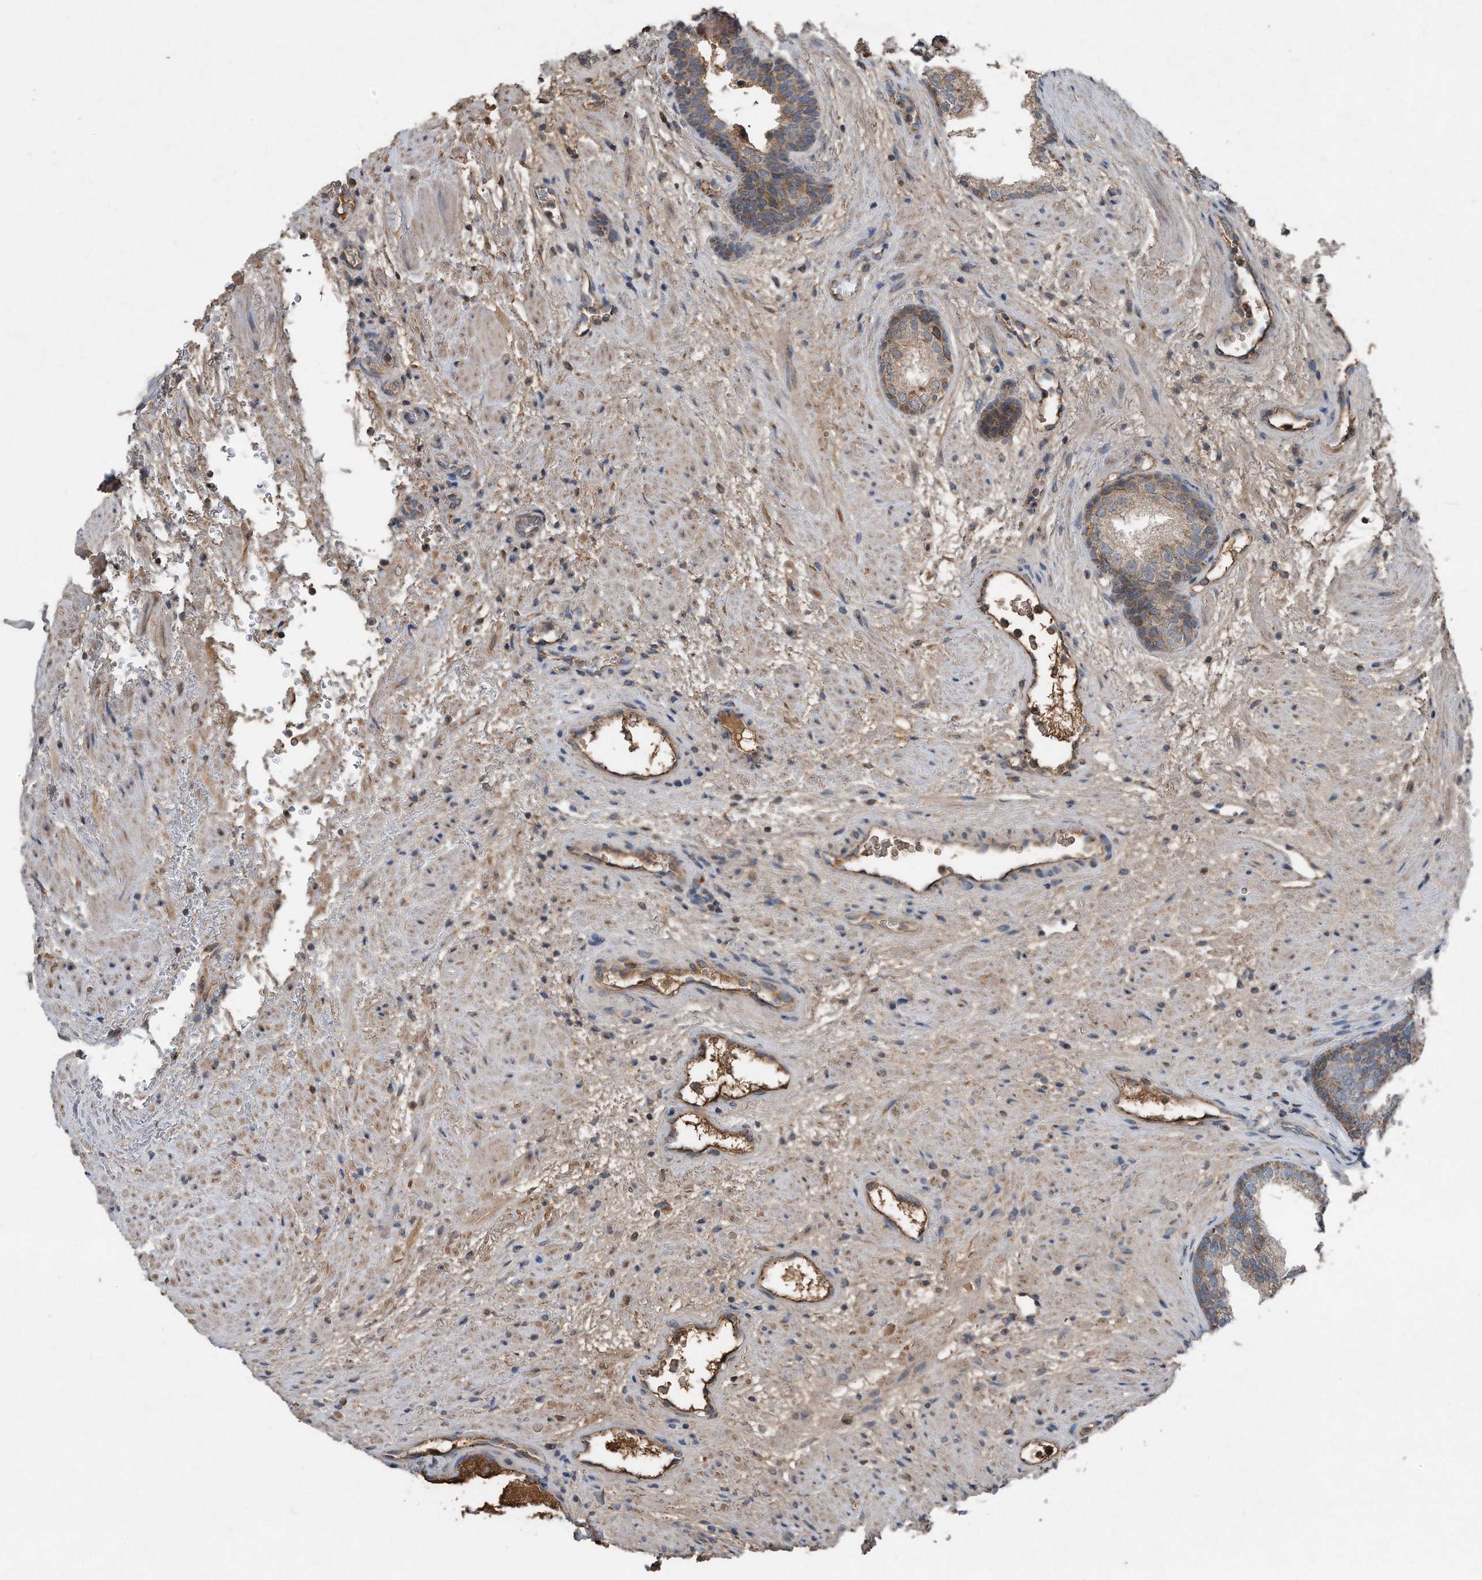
{"staining": {"intensity": "weak", "quantity": ">75%", "location": "cytoplasmic/membranous"}, "tissue": "prostate", "cell_type": "Glandular cells", "image_type": "normal", "snomed": [{"axis": "morphology", "description": "Normal tissue, NOS"}, {"axis": "topography", "description": "Prostate"}], "caption": "Weak cytoplasmic/membranous staining for a protein is appreciated in about >75% of glandular cells of unremarkable prostate using IHC.", "gene": "SDHA", "patient": {"sex": "male", "age": 76}}